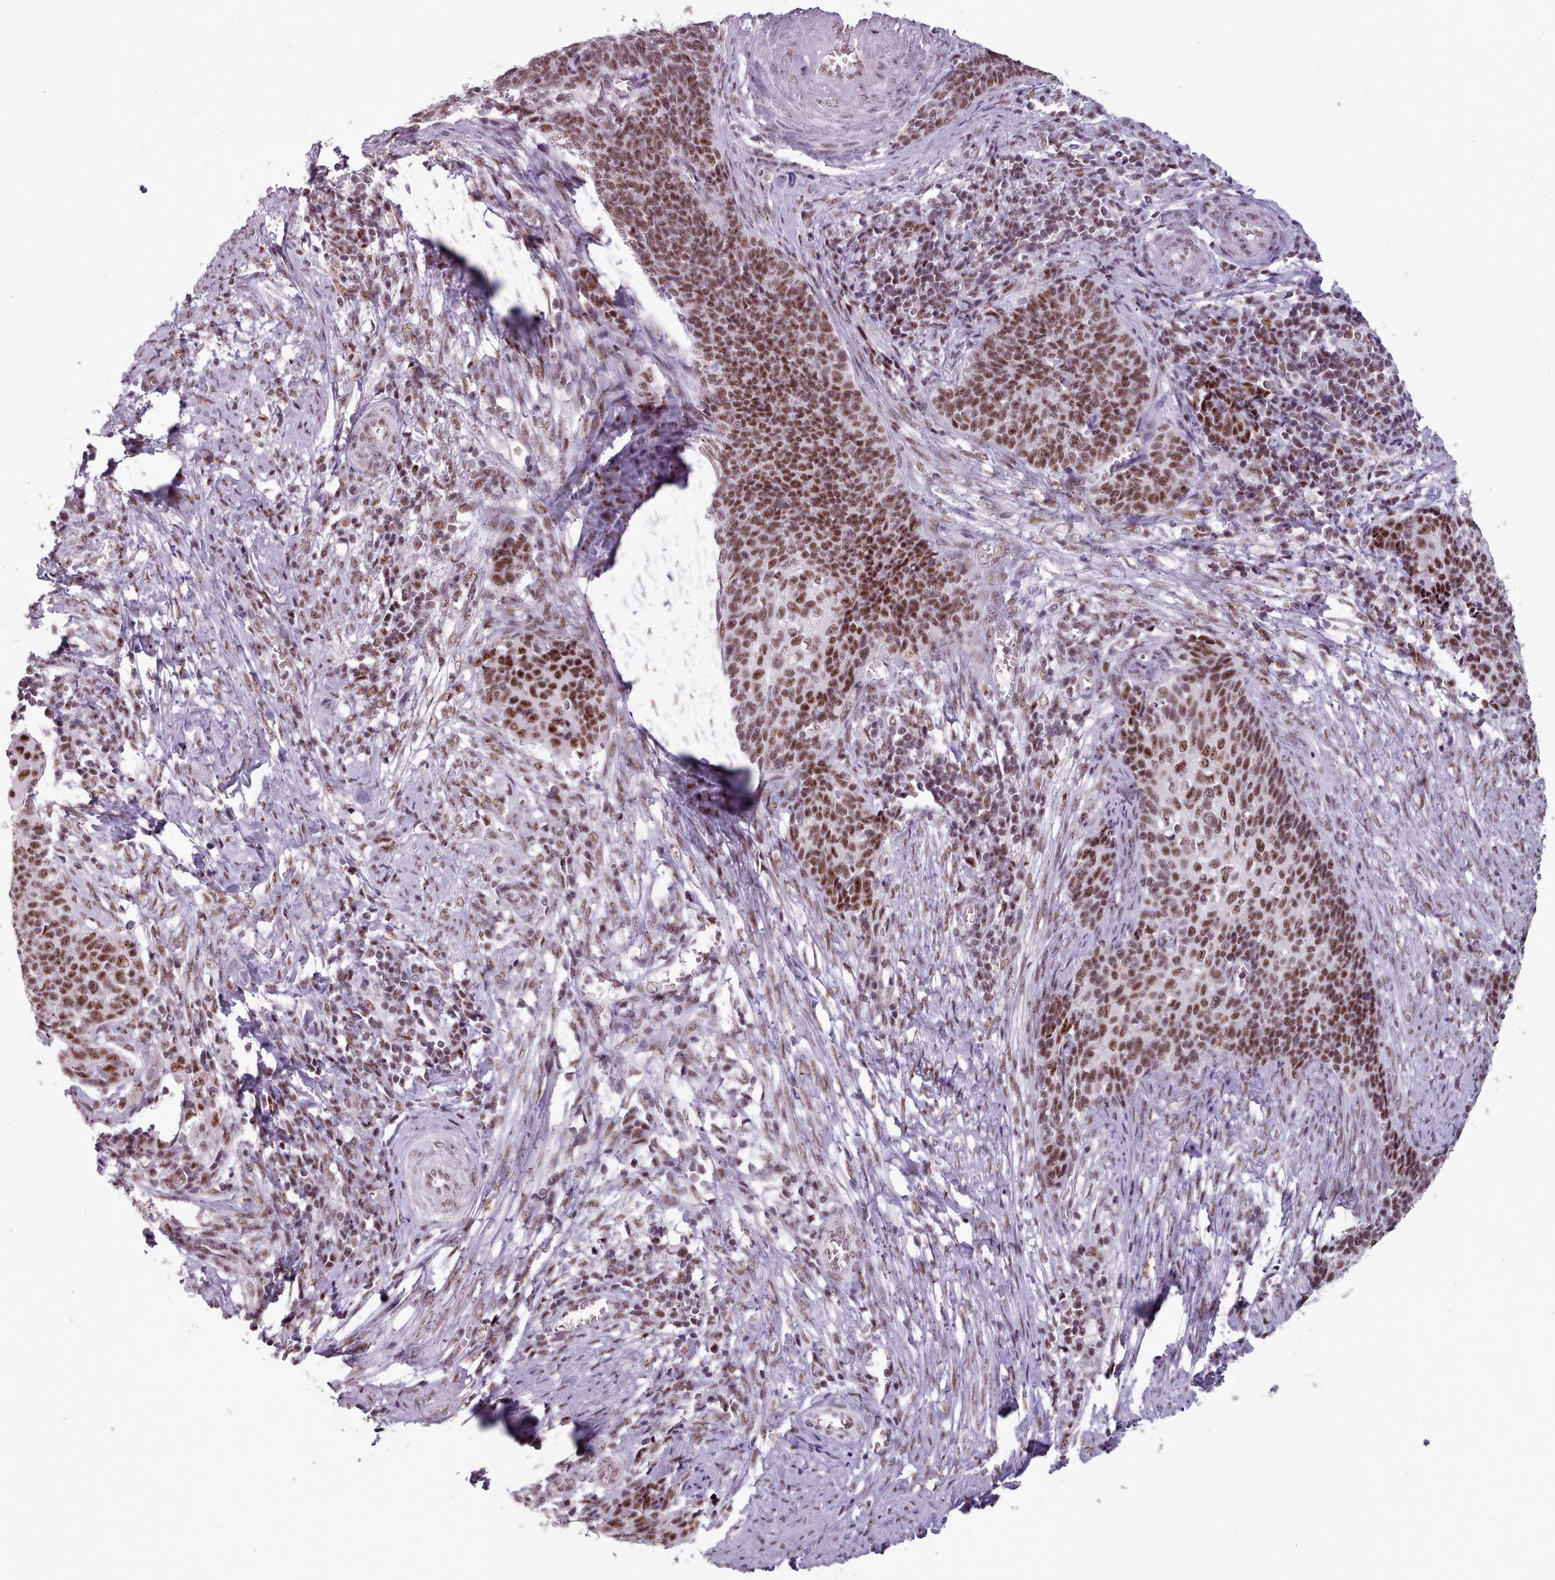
{"staining": {"intensity": "moderate", "quantity": ">75%", "location": "nuclear"}, "tissue": "cervical cancer", "cell_type": "Tumor cells", "image_type": "cancer", "snomed": [{"axis": "morphology", "description": "Squamous cell carcinoma, NOS"}, {"axis": "topography", "description": "Cervix"}], "caption": "Immunohistochemical staining of human cervical squamous cell carcinoma demonstrates medium levels of moderate nuclear protein expression in about >75% of tumor cells.", "gene": "SRRM1", "patient": {"sex": "female", "age": 39}}